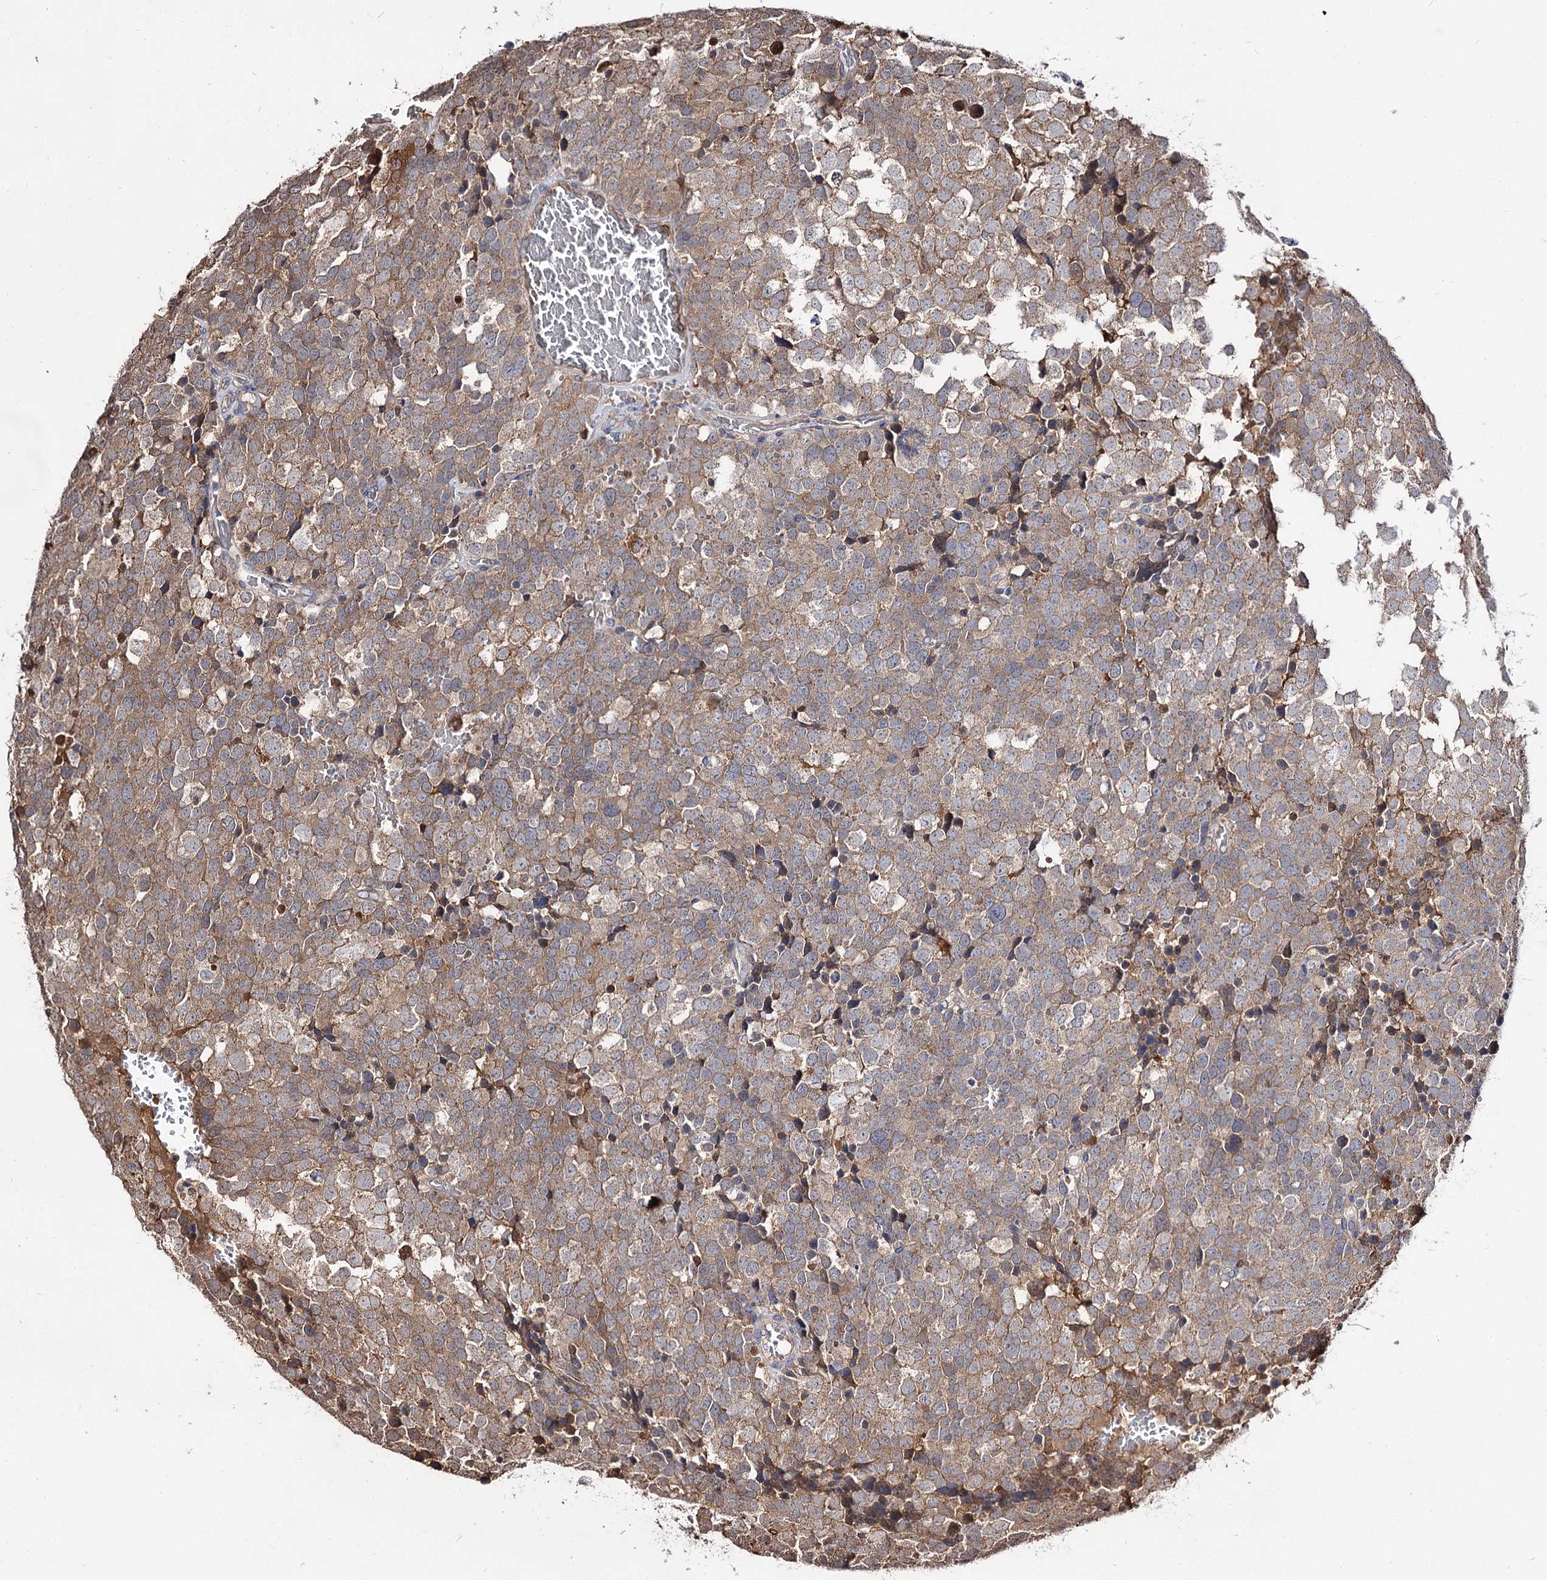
{"staining": {"intensity": "moderate", "quantity": ">75%", "location": "cytoplasmic/membranous"}, "tissue": "testis cancer", "cell_type": "Tumor cells", "image_type": "cancer", "snomed": [{"axis": "morphology", "description": "Seminoma, NOS"}, {"axis": "topography", "description": "Testis"}], "caption": "Seminoma (testis) tissue shows moderate cytoplasmic/membranous staining in about >75% of tumor cells The protein is stained brown, and the nuclei are stained in blue (DAB (3,3'-diaminobenzidine) IHC with brightfield microscopy, high magnification).", "gene": "ARFIP2", "patient": {"sex": "male", "age": 71}}